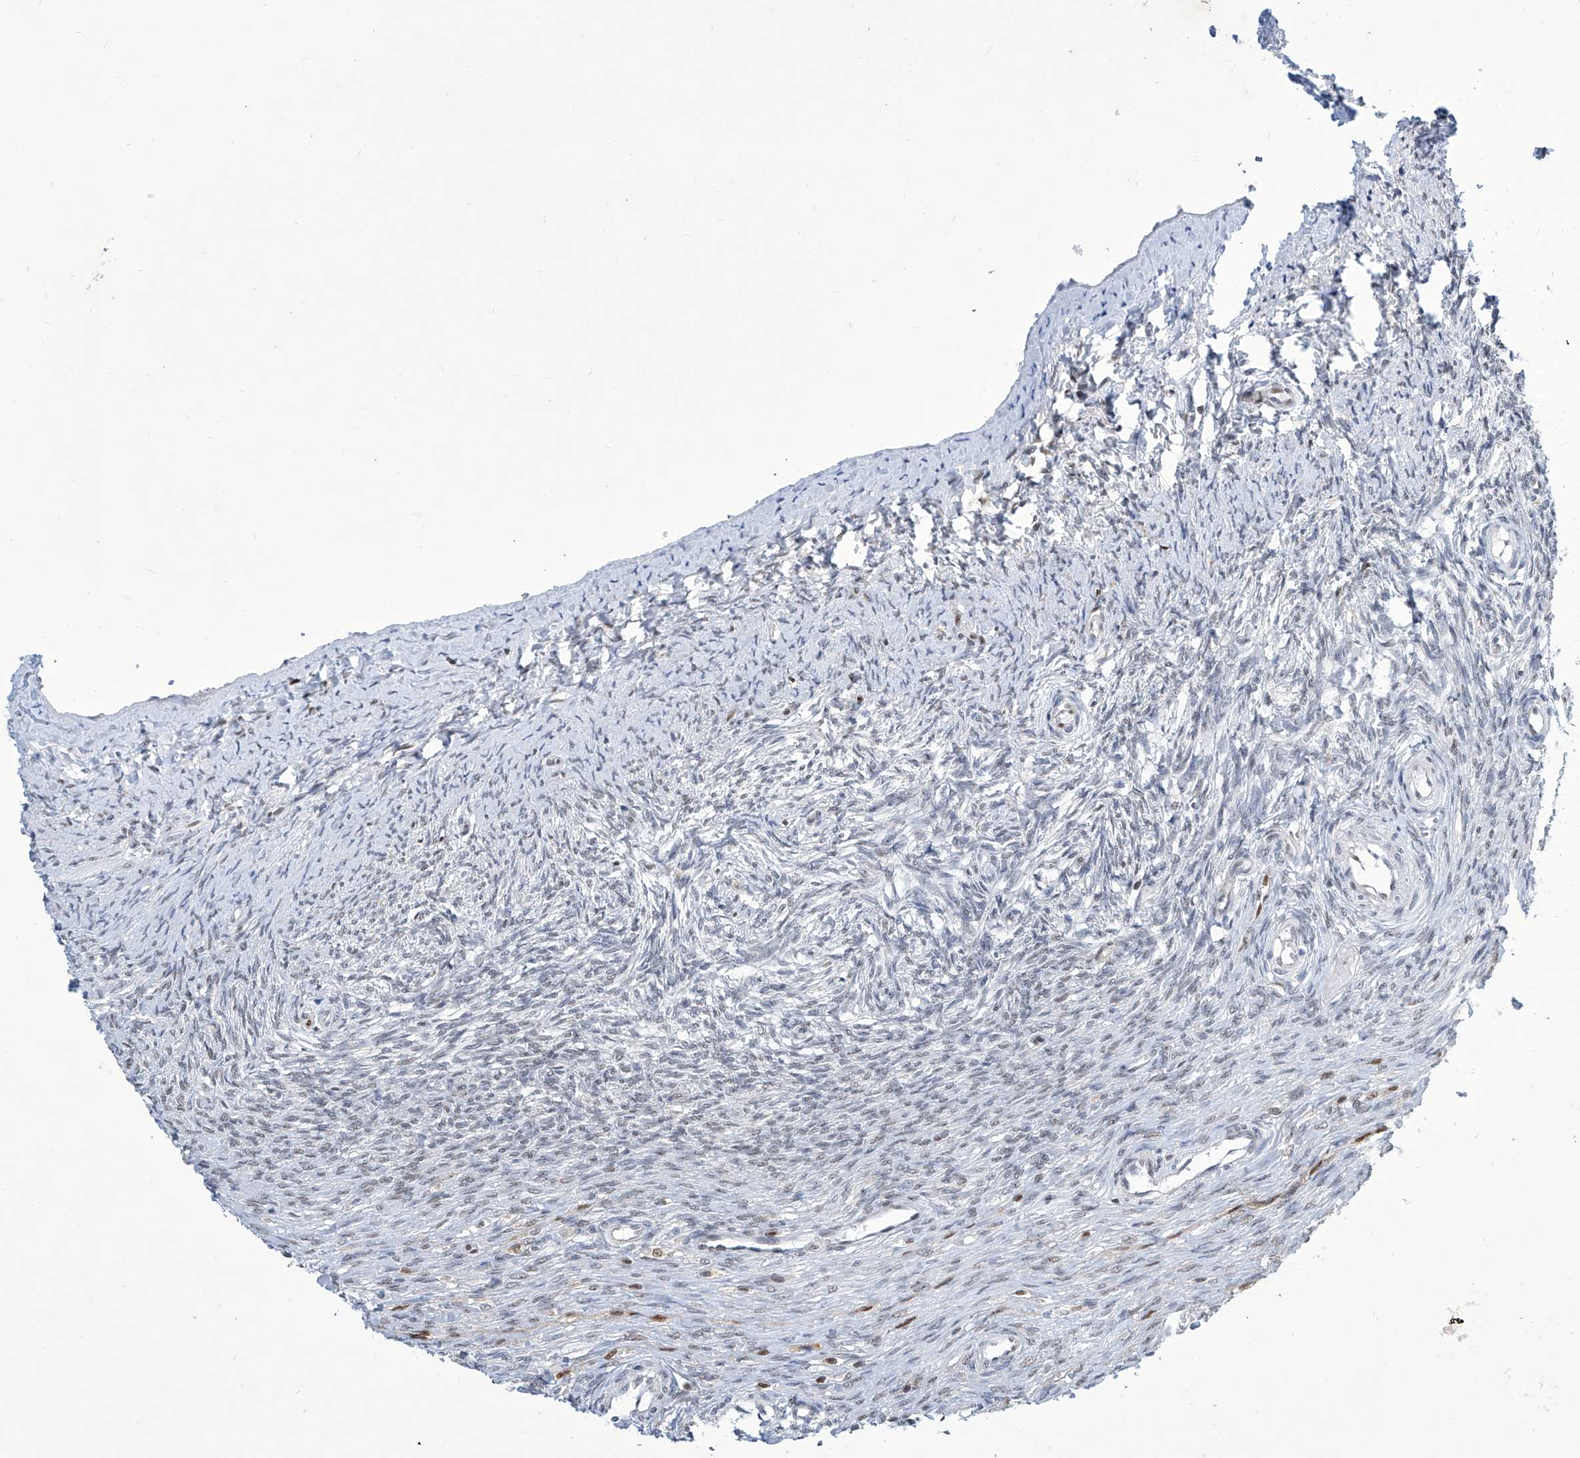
{"staining": {"intensity": "moderate", "quantity": ">75%", "location": "nuclear"}, "tissue": "ovary", "cell_type": "Follicle cells", "image_type": "normal", "snomed": [{"axis": "morphology", "description": "Adenocarcinoma, NOS"}, {"axis": "topography", "description": "Endometrium"}], "caption": "Ovary stained for a protein displays moderate nuclear positivity in follicle cells. The staining is performed using DAB brown chromogen to label protein expression. The nuclei are counter-stained blue using hematoxylin.", "gene": "SREBF2", "patient": {"sex": "female", "age": 32}}